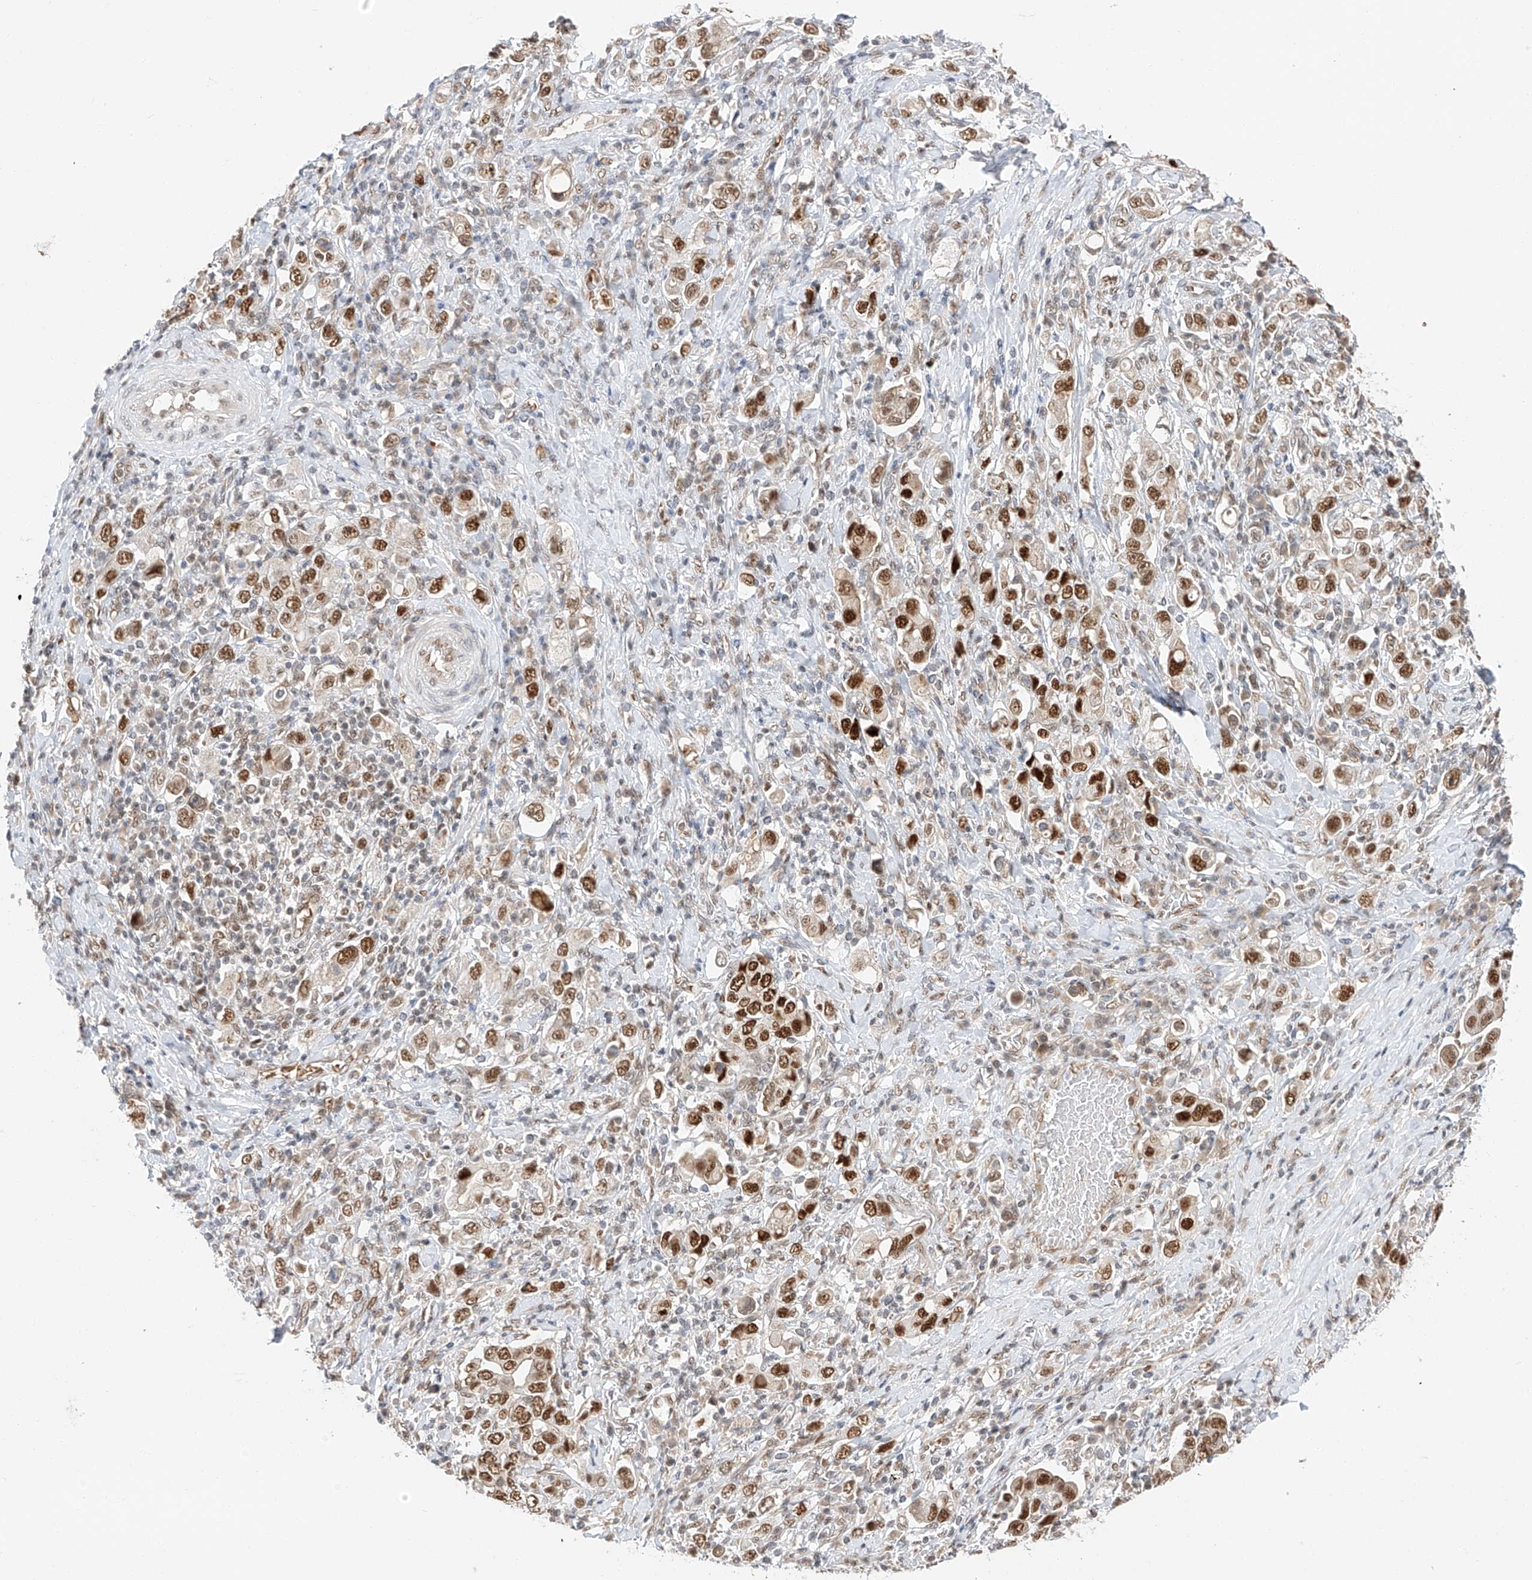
{"staining": {"intensity": "strong", "quantity": ">75%", "location": "nuclear"}, "tissue": "stomach cancer", "cell_type": "Tumor cells", "image_type": "cancer", "snomed": [{"axis": "morphology", "description": "Adenocarcinoma, NOS"}, {"axis": "topography", "description": "Stomach, upper"}], "caption": "DAB immunohistochemical staining of human stomach cancer (adenocarcinoma) shows strong nuclear protein positivity in approximately >75% of tumor cells.", "gene": "POGK", "patient": {"sex": "male", "age": 62}}